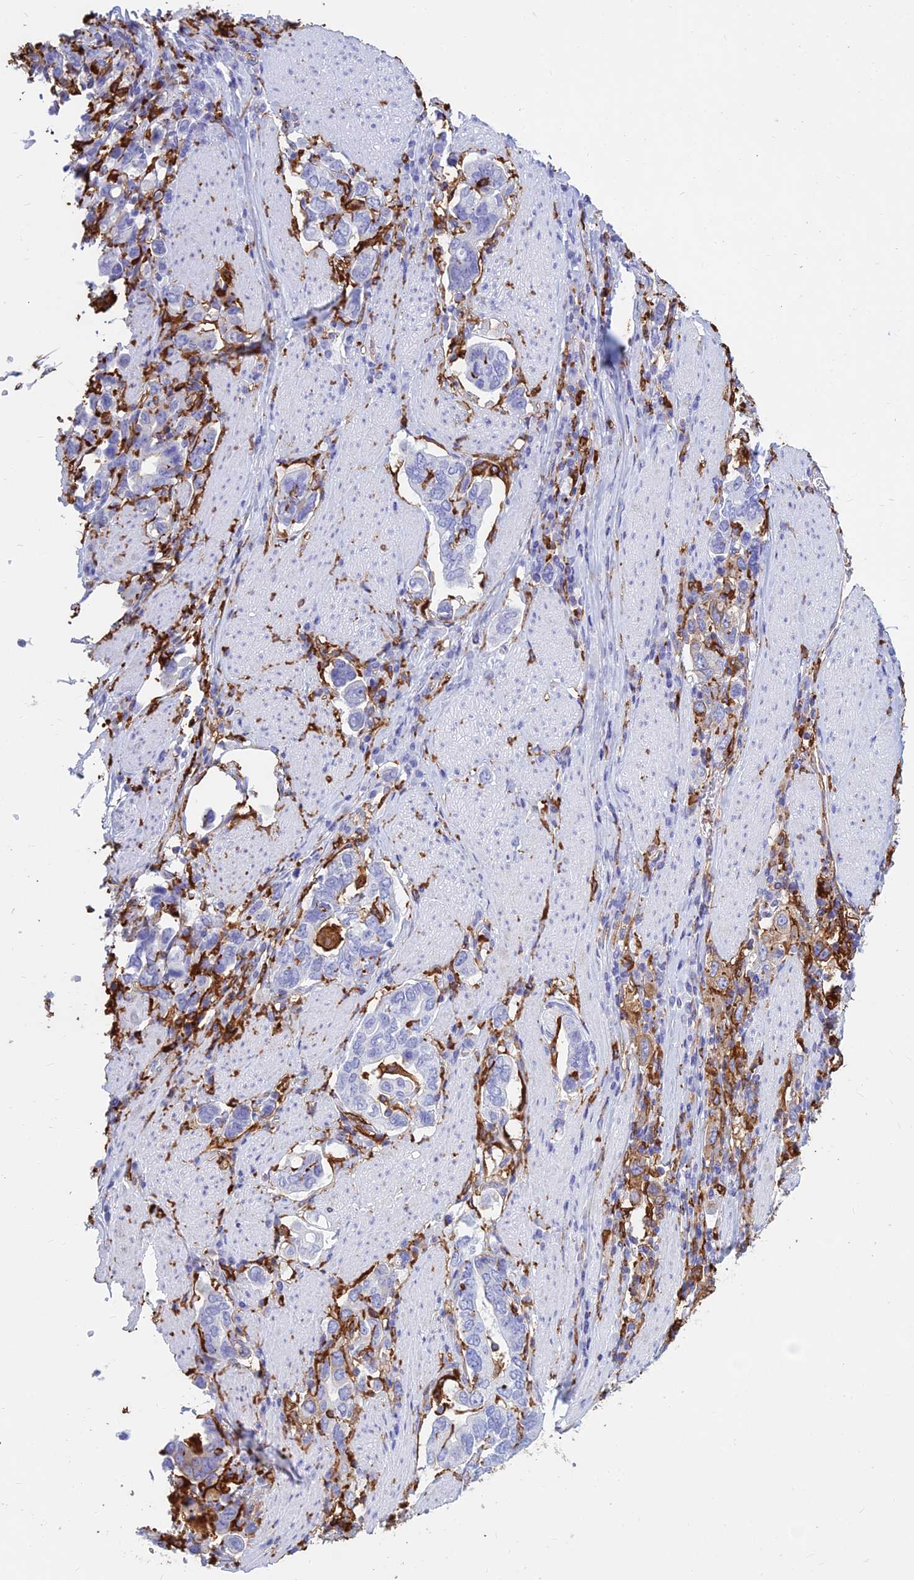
{"staining": {"intensity": "negative", "quantity": "none", "location": "none"}, "tissue": "stomach cancer", "cell_type": "Tumor cells", "image_type": "cancer", "snomed": [{"axis": "morphology", "description": "Adenocarcinoma, NOS"}, {"axis": "topography", "description": "Stomach, upper"}, {"axis": "topography", "description": "Stomach"}], "caption": "This photomicrograph is of stomach cancer (adenocarcinoma) stained with immunohistochemistry (IHC) to label a protein in brown with the nuclei are counter-stained blue. There is no positivity in tumor cells.", "gene": "HLA-DRB1", "patient": {"sex": "male", "age": 62}}